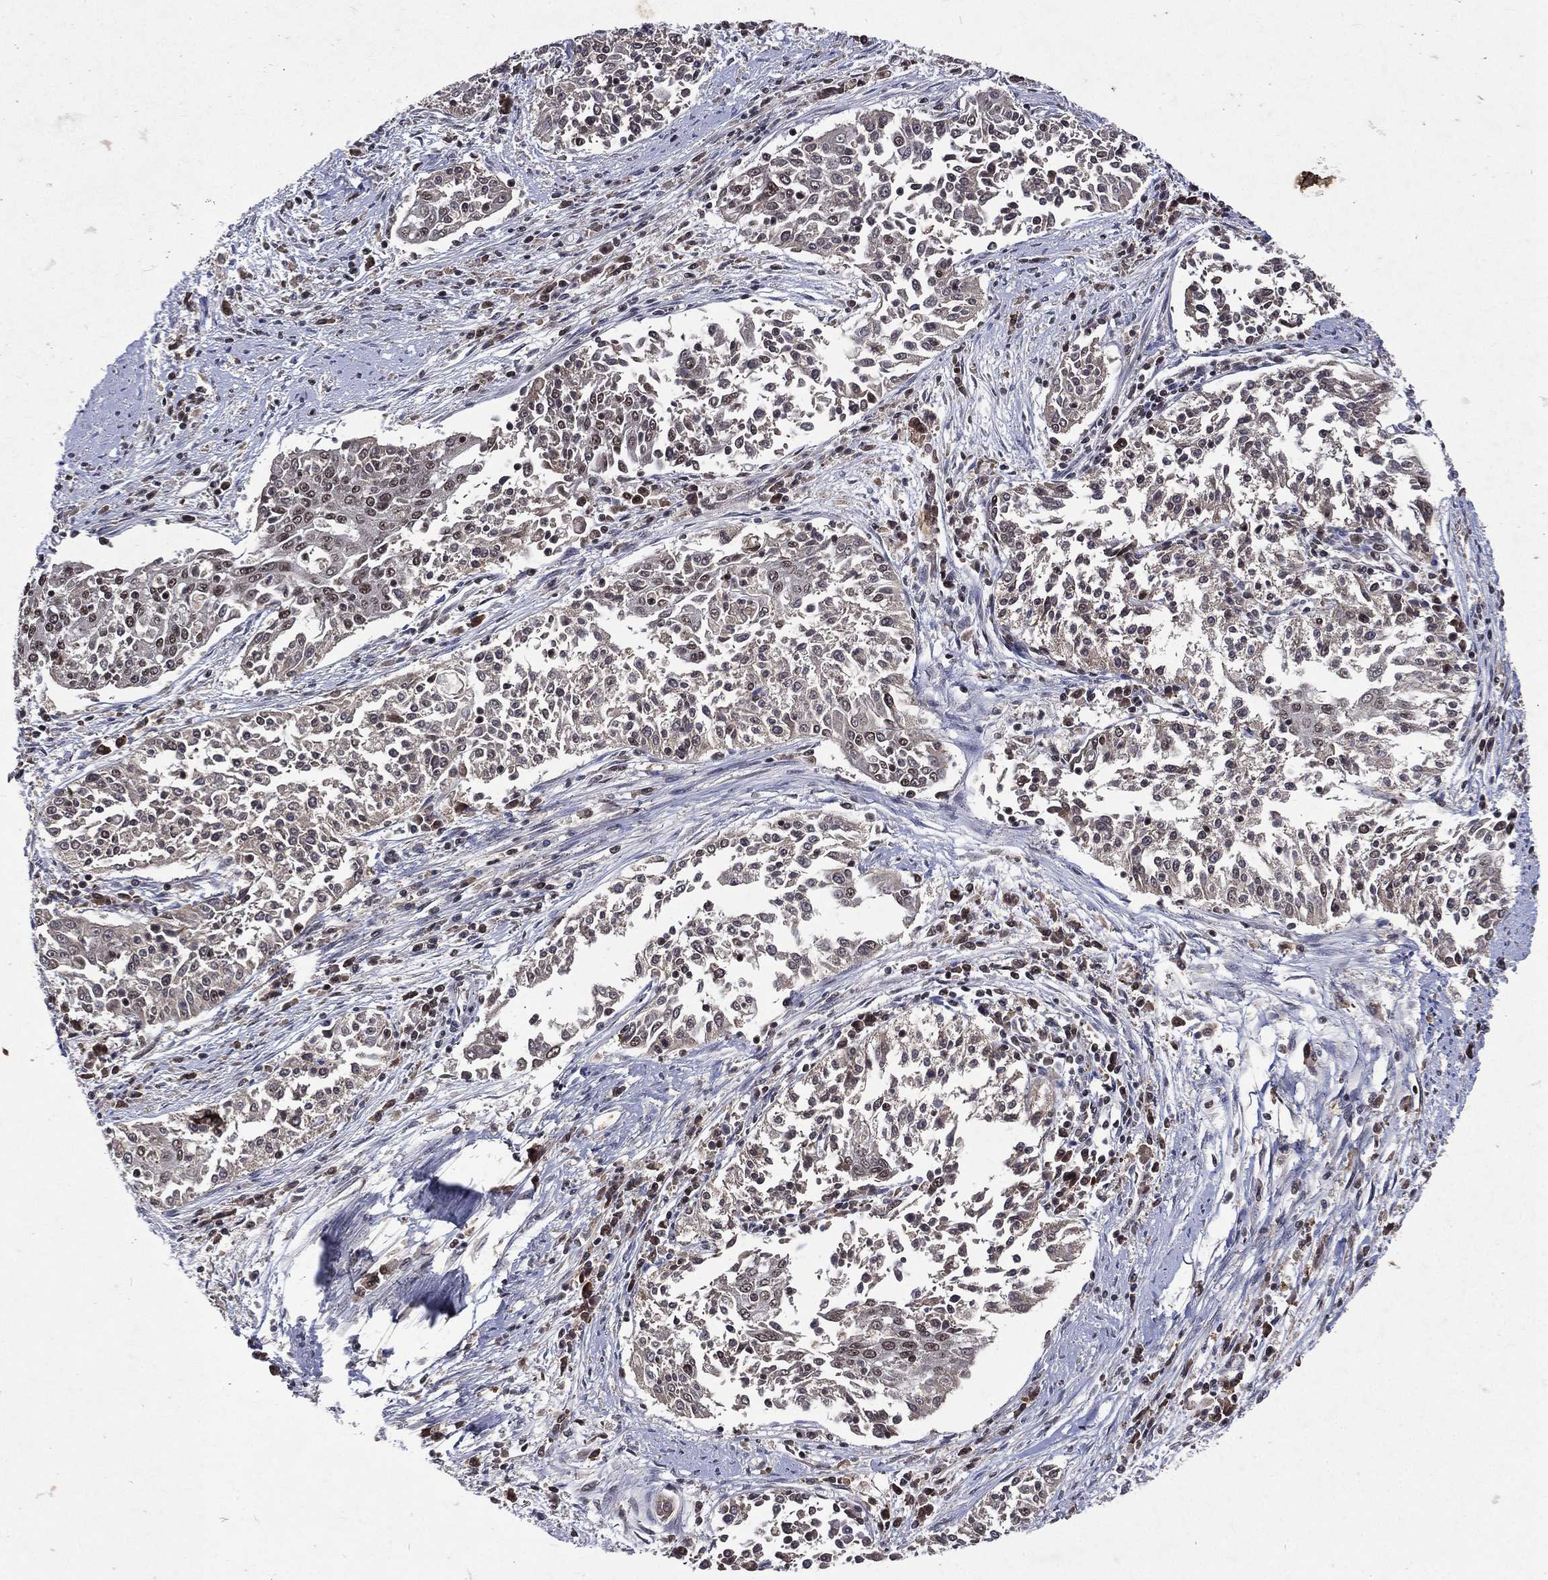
{"staining": {"intensity": "weak", "quantity": "<25%", "location": "nuclear"}, "tissue": "cervical cancer", "cell_type": "Tumor cells", "image_type": "cancer", "snomed": [{"axis": "morphology", "description": "Squamous cell carcinoma, NOS"}, {"axis": "topography", "description": "Cervix"}], "caption": "High power microscopy photomicrograph of an immunohistochemistry histopathology image of cervical cancer, revealing no significant expression in tumor cells.", "gene": "DMAP1", "patient": {"sex": "female", "age": 41}}